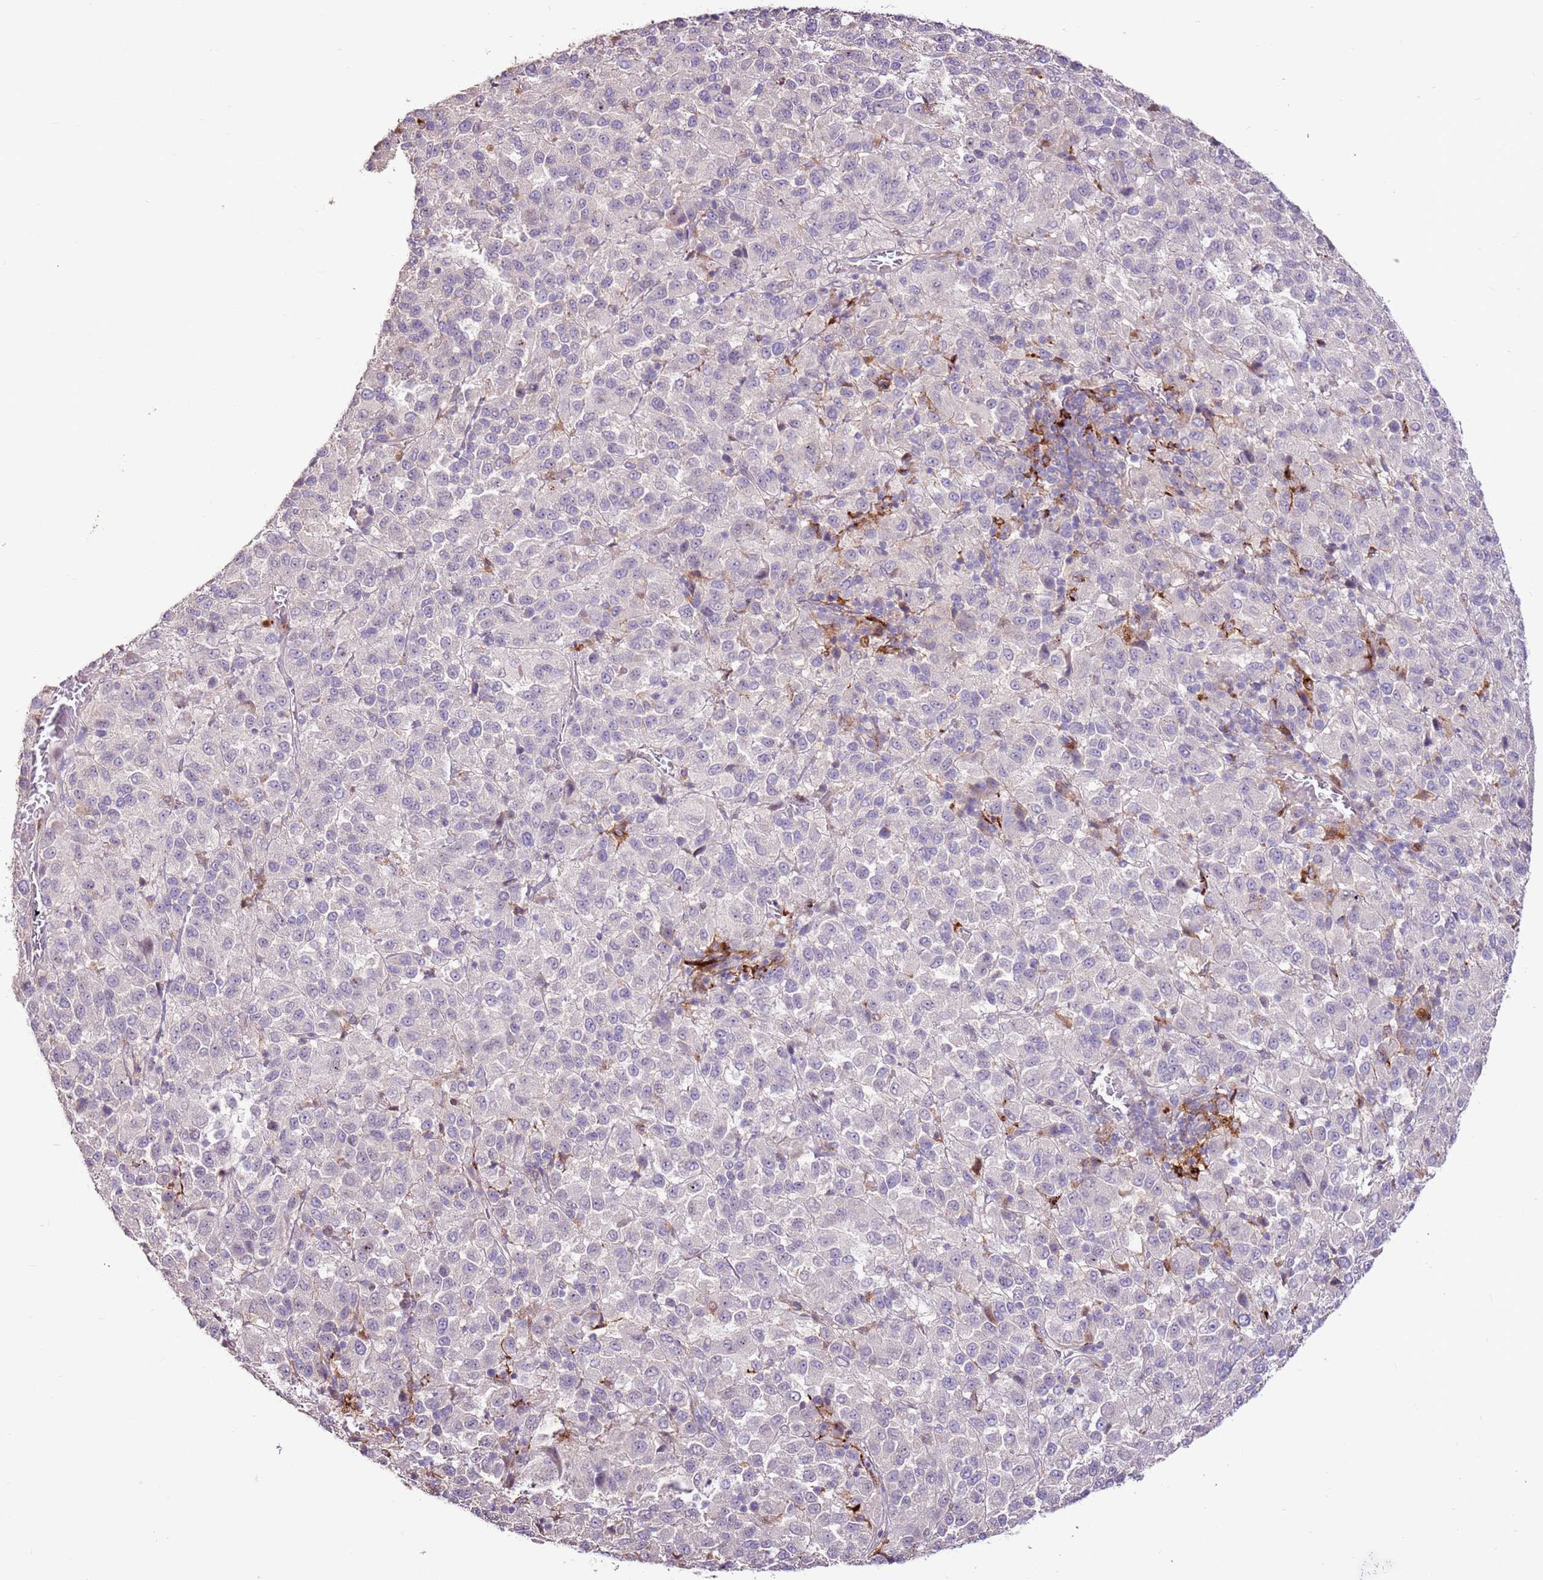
{"staining": {"intensity": "negative", "quantity": "none", "location": "none"}, "tissue": "melanoma", "cell_type": "Tumor cells", "image_type": "cancer", "snomed": [{"axis": "morphology", "description": "Malignant melanoma, Metastatic site"}, {"axis": "topography", "description": "Lung"}], "caption": "An immunohistochemistry (IHC) photomicrograph of melanoma is shown. There is no staining in tumor cells of melanoma.", "gene": "LGI4", "patient": {"sex": "male", "age": 64}}